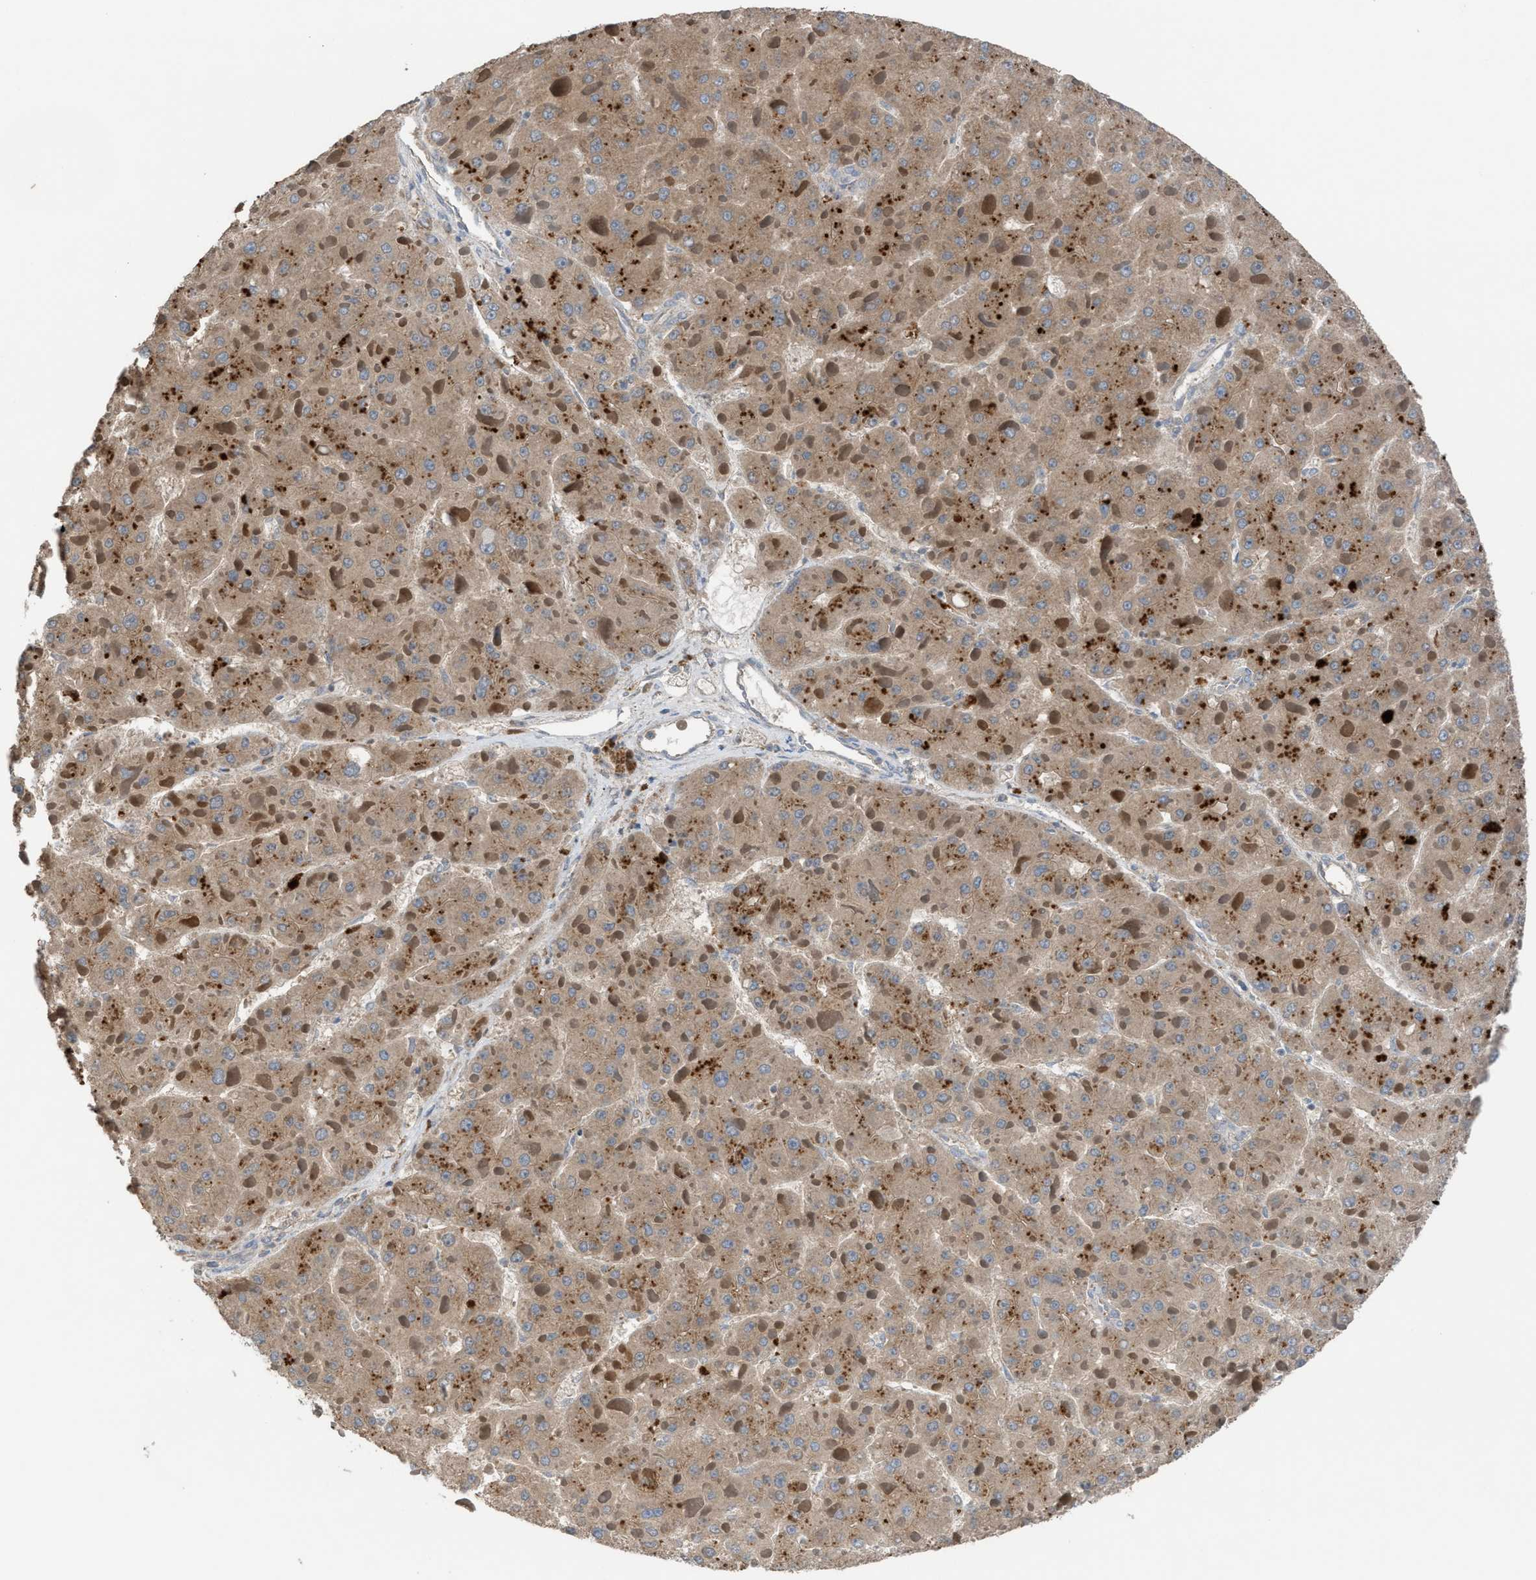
{"staining": {"intensity": "moderate", "quantity": ">75%", "location": "cytoplasmic/membranous"}, "tissue": "liver cancer", "cell_type": "Tumor cells", "image_type": "cancer", "snomed": [{"axis": "morphology", "description": "Carcinoma, Hepatocellular, NOS"}, {"axis": "topography", "description": "Liver"}], "caption": "Protein staining shows moderate cytoplasmic/membranous expression in about >75% of tumor cells in liver cancer (hepatocellular carcinoma).", "gene": "TPK1", "patient": {"sex": "female", "age": 73}}